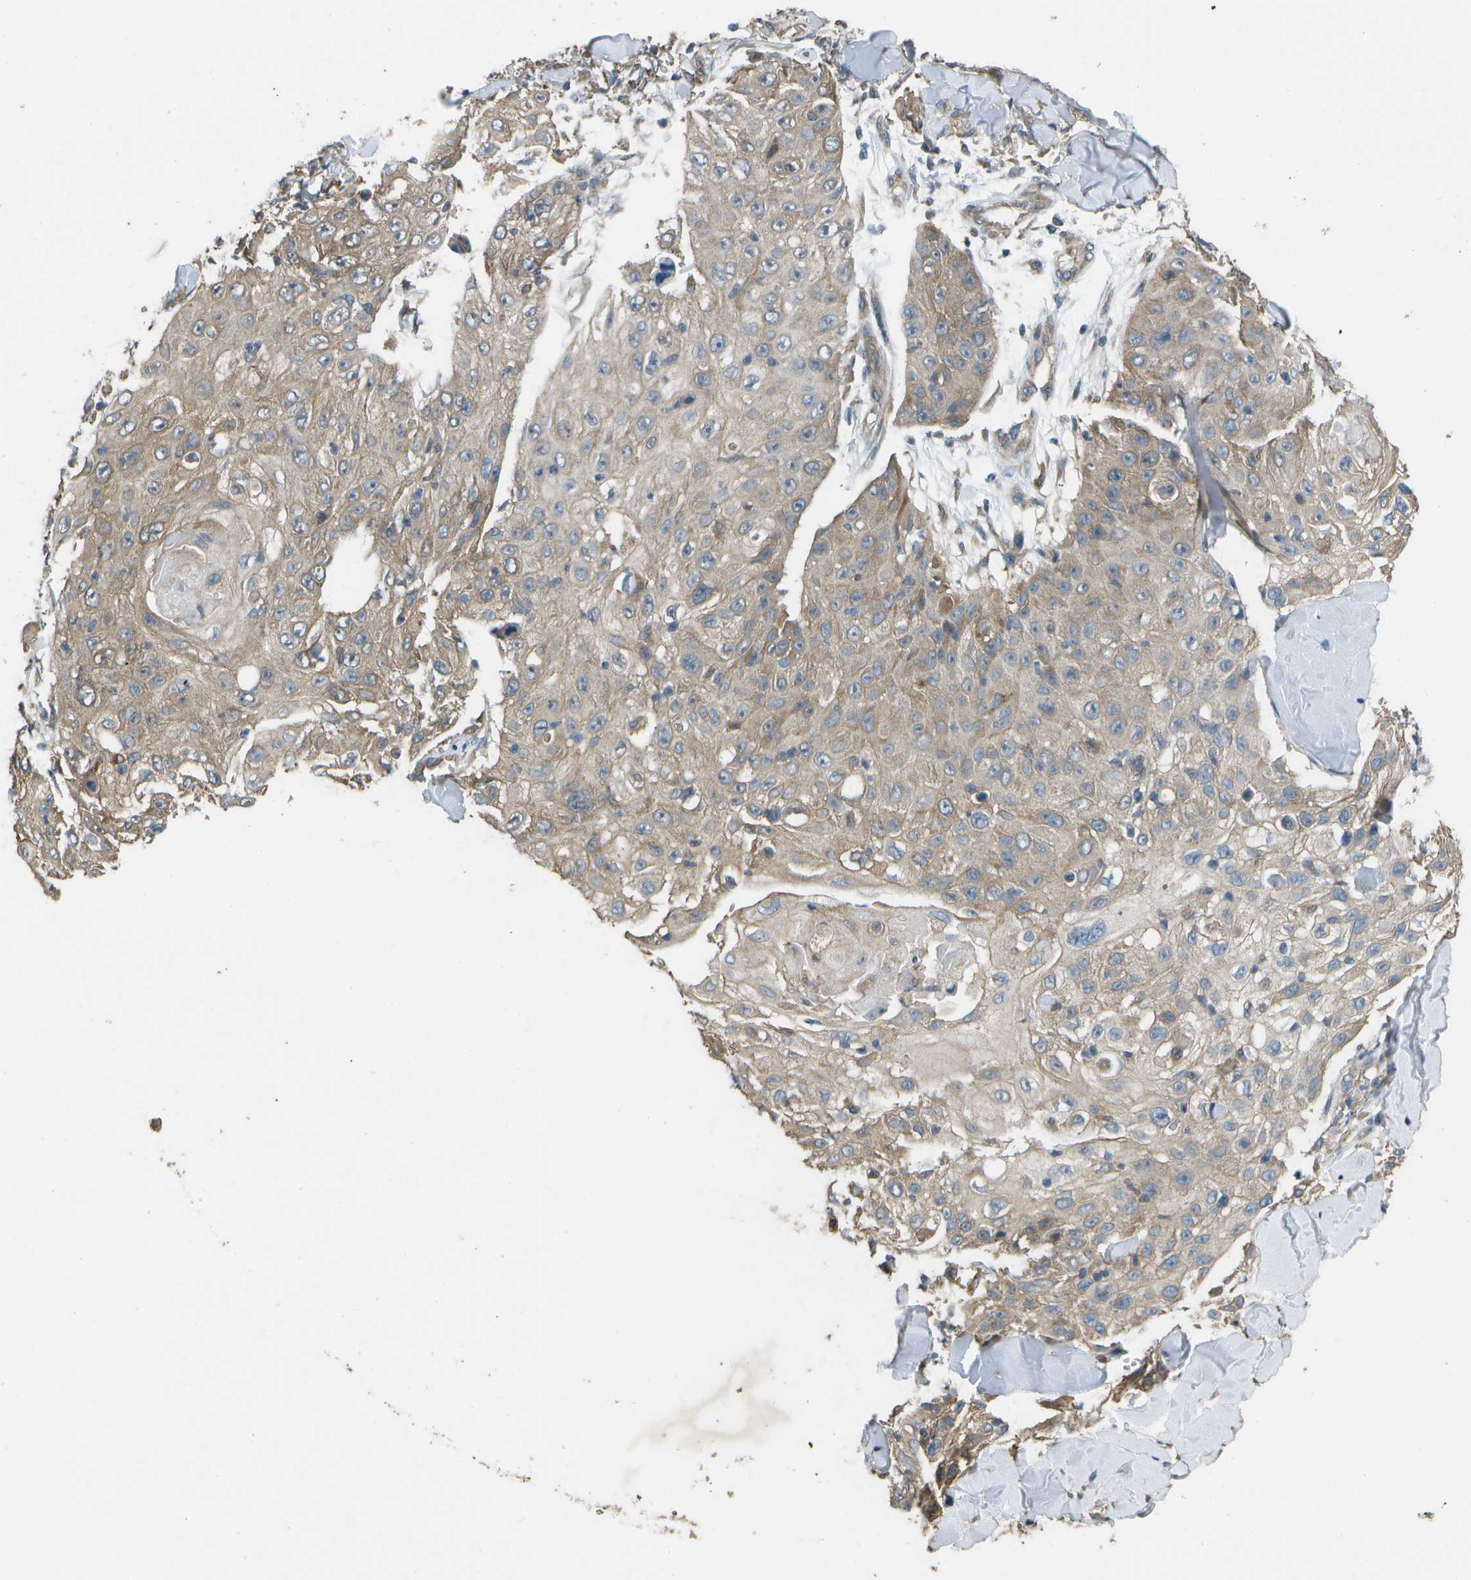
{"staining": {"intensity": "weak", "quantity": ">75%", "location": "cytoplasmic/membranous"}, "tissue": "skin cancer", "cell_type": "Tumor cells", "image_type": "cancer", "snomed": [{"axis": "morphology", "description": "Squamous cell carcinoma, NOS"}, {"axis": "topography", "description": "Skin"}], "caption": "Immunohistochemistry image of neoplastic tissue: human skin squamous cell carcinoma stained using immunohistochemistry shows low levels of weak protein expression localized specifically in the cytoplasmic/membranous of tumor cells, appearing as a cytoplasmic/membranous brown color.", "gene": "CLNS1A", "patient": {"sex": "male", "age": 86}}